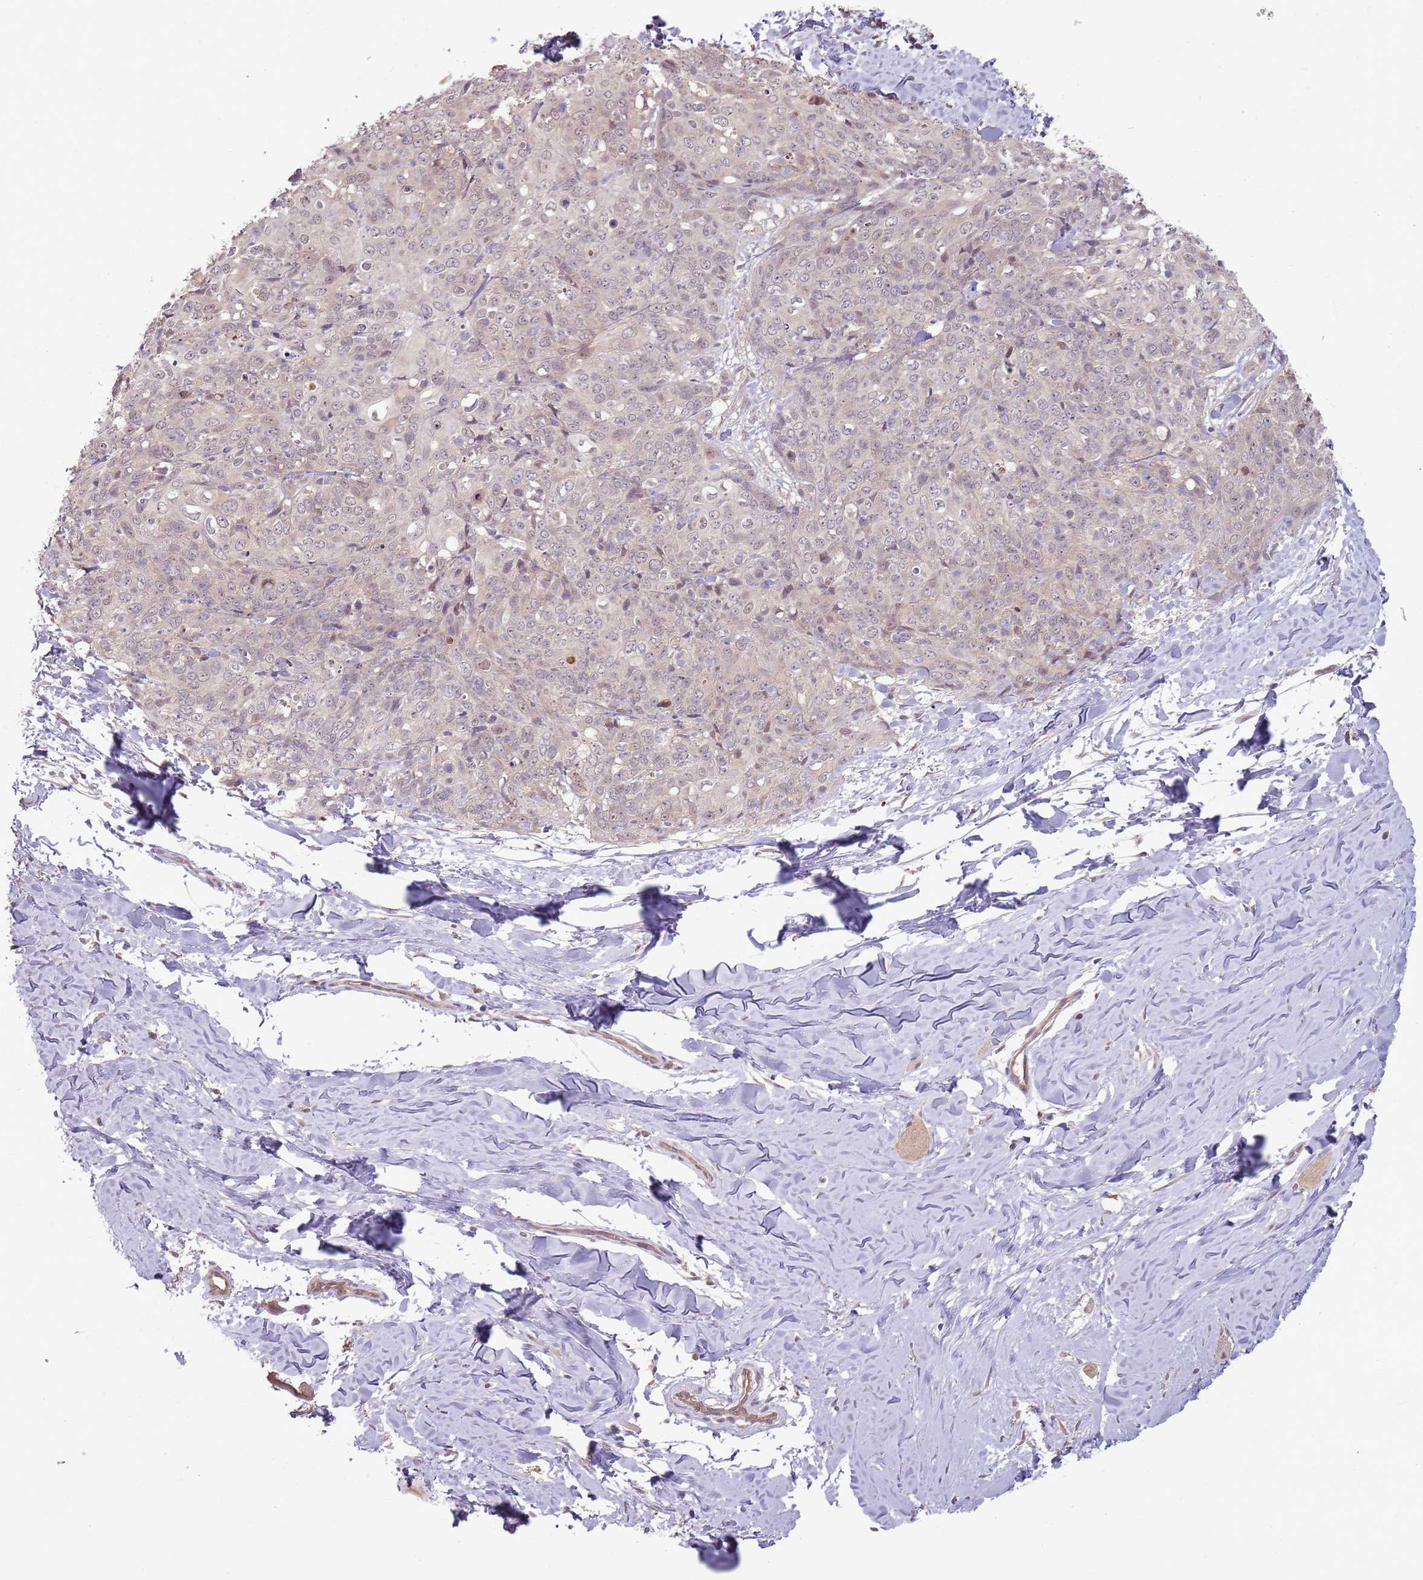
{"staining": {"intensity": "weak", "quantity": "25%-75%", "location": "nuclear"}, "tissue": "skin cancer", "cell_type": "Tumor cells", "image_type": "cancer", "snomed": [{"axis": "morphology", "description": "Squamous cell carcinoma, NOS"}, {"axis": "topography", "description": "Skin"}, {"axis": "topography", "description": "Vulva"}], "caption": "Protein expression analysis of squamous cell carcinoma (skin) displays weak nuclear expression in about 25%-75% of tumor cells.", "gene": "NBPF6", "patient": {"sex": "female", "age": 85}}